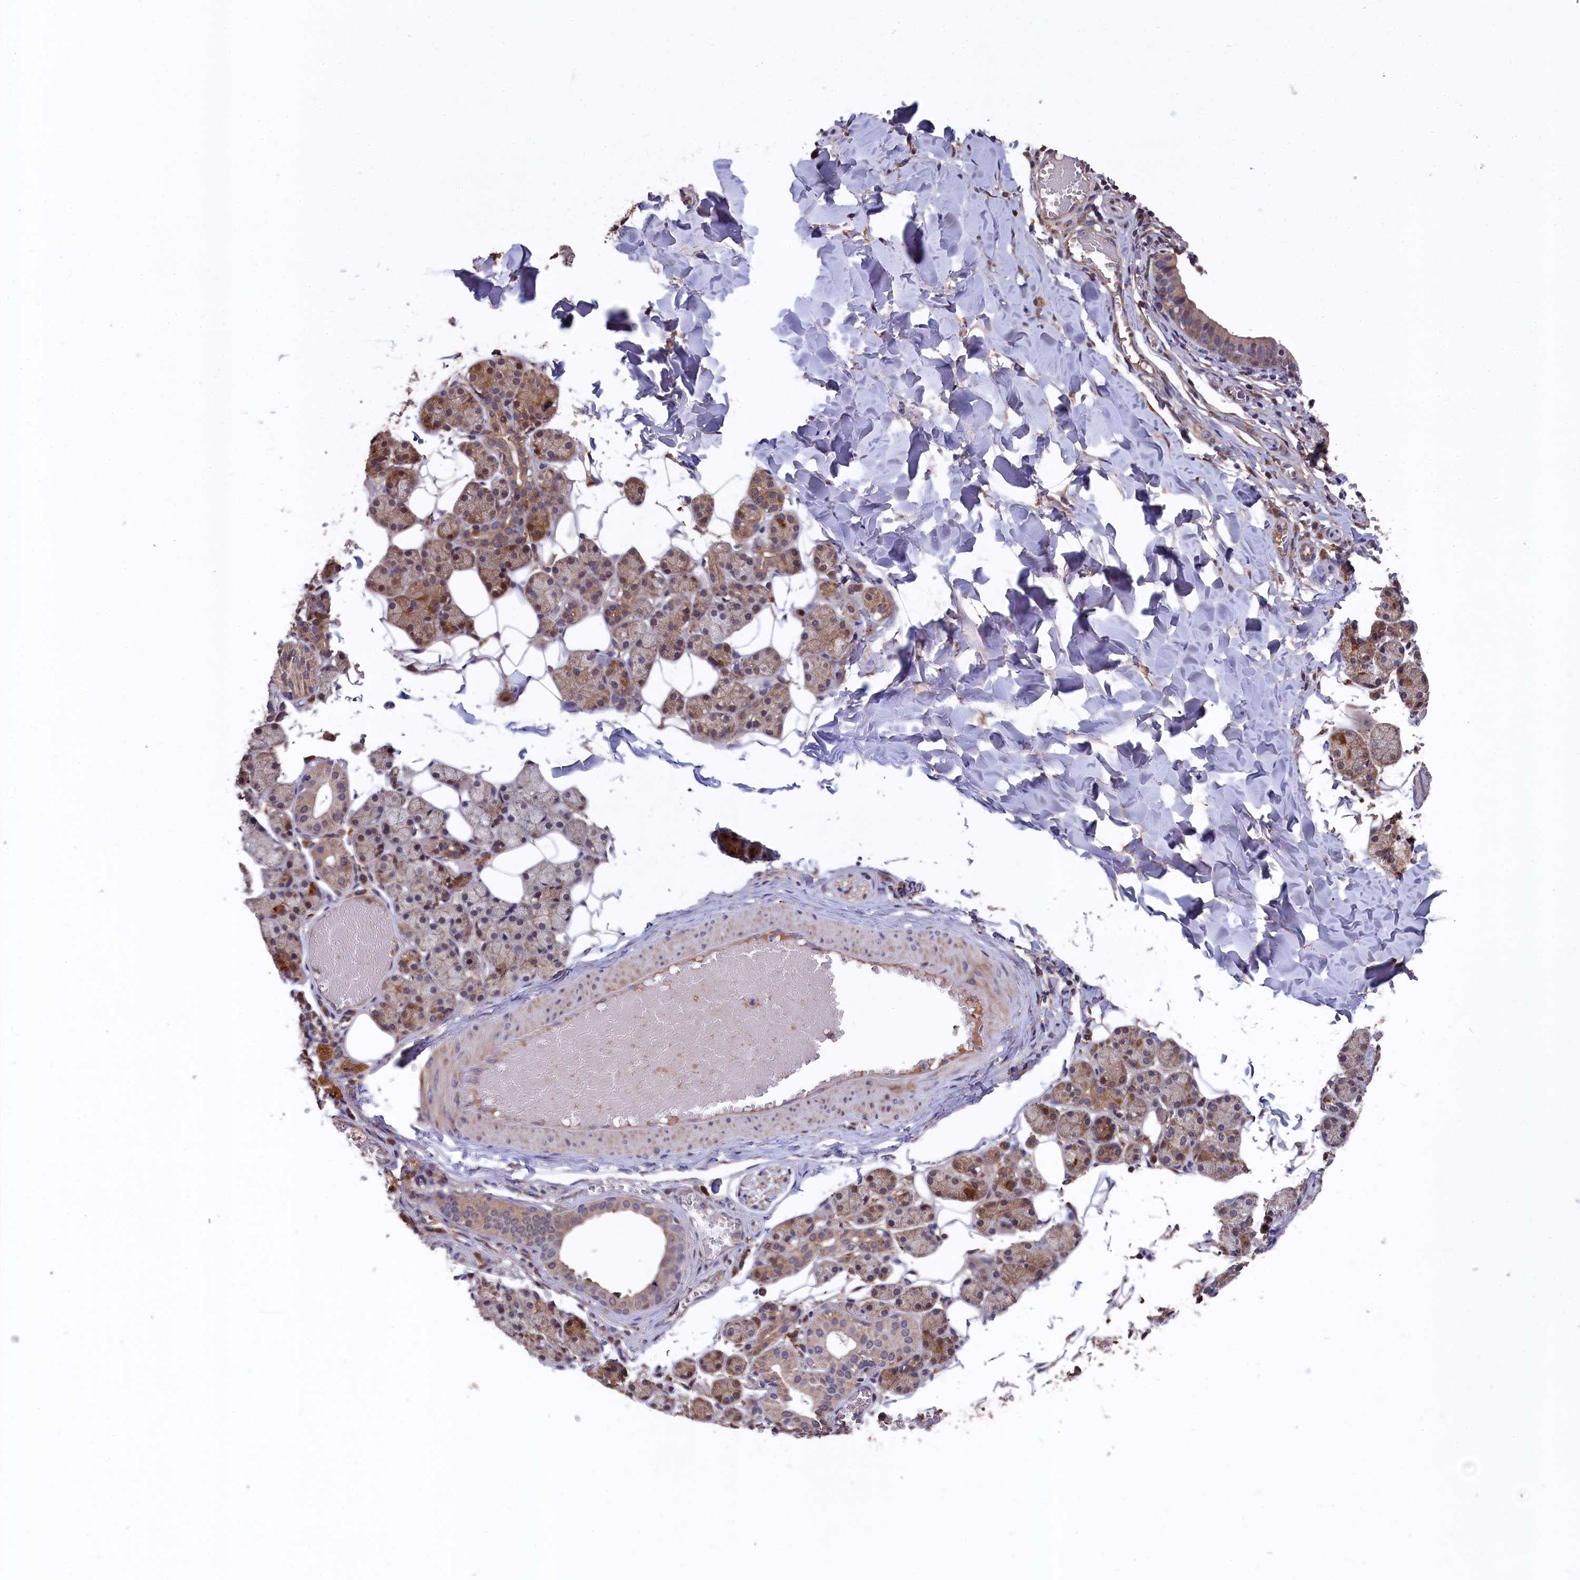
{"staining": {"intensity": "moderate", "quantity": ">75%", "location": "cytoplasmic/membranous"}, "tissue": "salivary gland", "cell_type": "Glandular cells", "image_type": "normal", "snomed": [{"axis": "morphology", "description": "Normal tissue, NOS"}, {"axis": "topography", "description": "Salivary gland"}], "caption": "Protein expression analysis of benign human salivary gland reveals moderate cytoplasmic/membranous staining in about >75% of glandular cells. (brown staining indicates protein expression, while blue staining denotes nuclei).", "gene": "SLC12A4", "patient": {"sex": "female", "age": 33}}